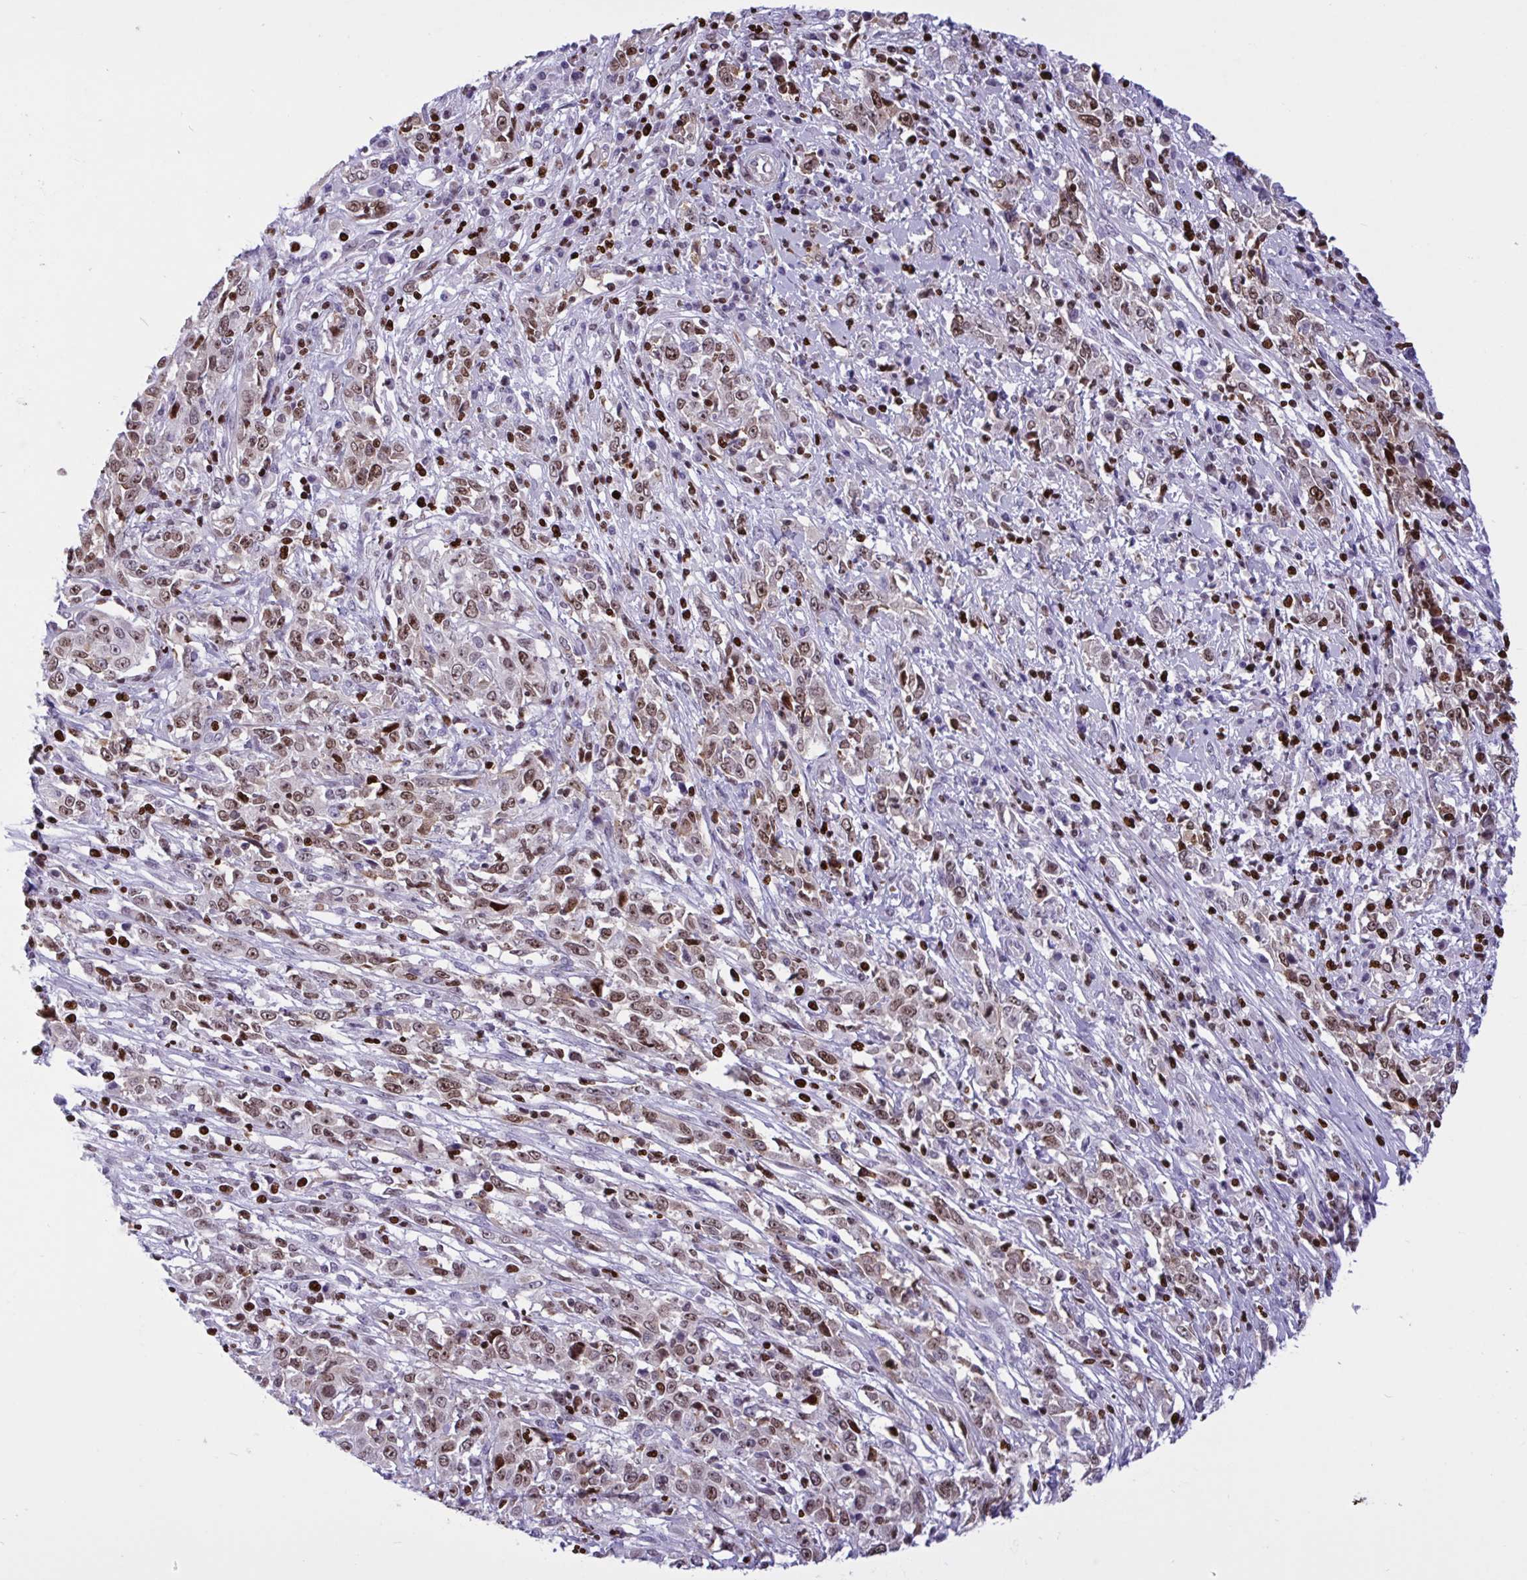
{"staining": {"intensity": "moderate", "quantity": ">75%", "location": "nuclear"}, "tissue": "cervical cancer", "cell_type": "Tumor cells", "image_type": "cancer", "snomed": [{"axis": "morphology", "description": "Adenocarcinoma, NOS"}, {"axis": "topography", "description": "Cervix"}], "caption": "Cervical cancer was stained to show a protein in brown. There is medium levels of moderate nuclear expression in approximately >75% of tumor cells. Nuclei are stained in blue.", "gene": "HMGB2", "patient": {"sex": "female", "age": 40}}